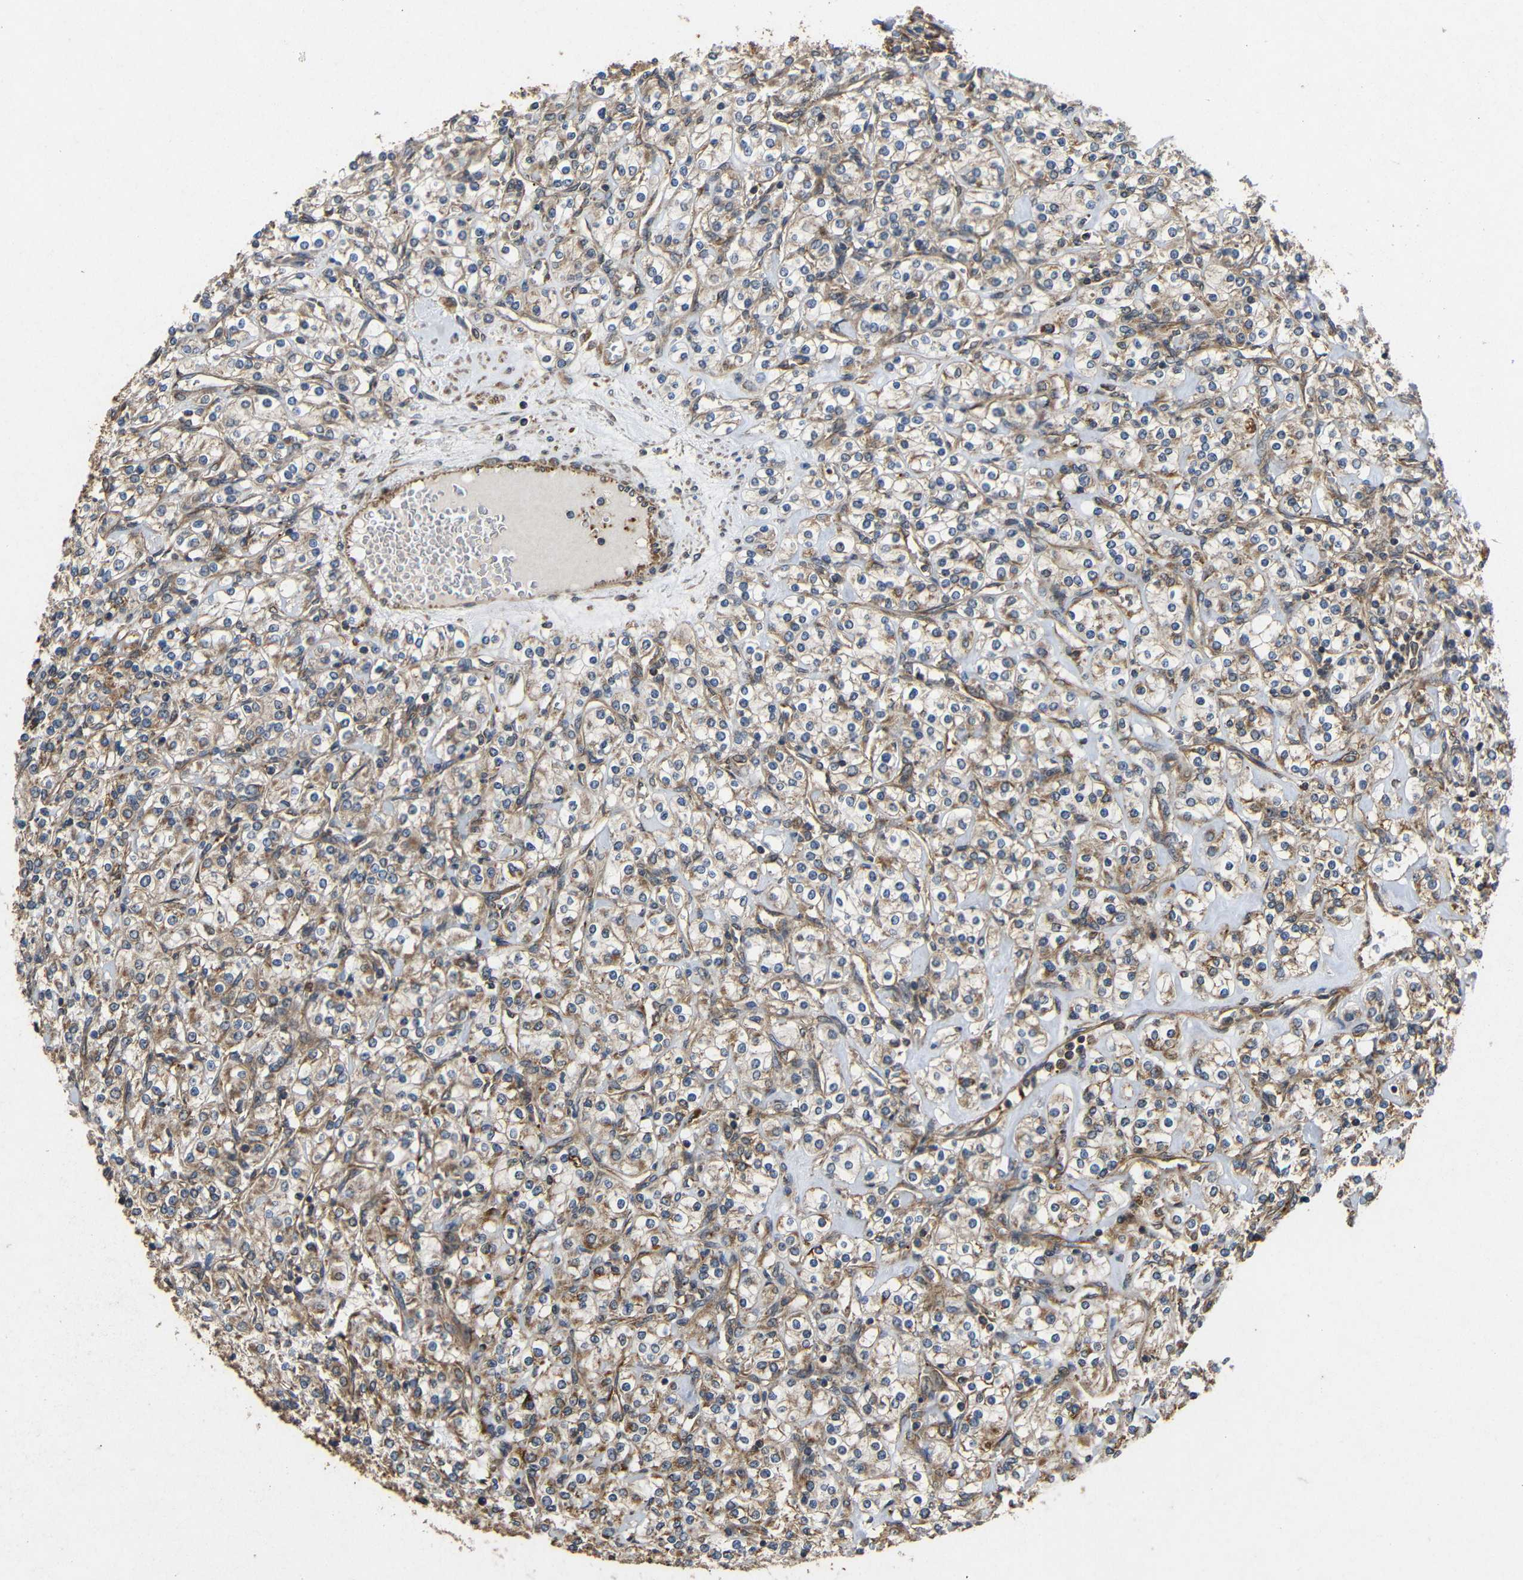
{"staining": {"intensity": "moderate", "quantity": ">75%", "location": "cytoplasmic/membranous"}, "tissue": "renal cancer", "cell_type": "Tumor cells", "image_type": "cancer", "snomed": [{"axis": "morphology", "description": "Adenocarcinoma, NOS"}, {"axis": "topography", "description": "Kidney"}], "caption": "The micrograph shows staining of renal adenocarcinoma, revealing moderate cytoplasmic/membranous protein staining (brown color) within tumor cells.", "gene": "EIF2S1", "patient": {"sex": "male", "age": 77}}